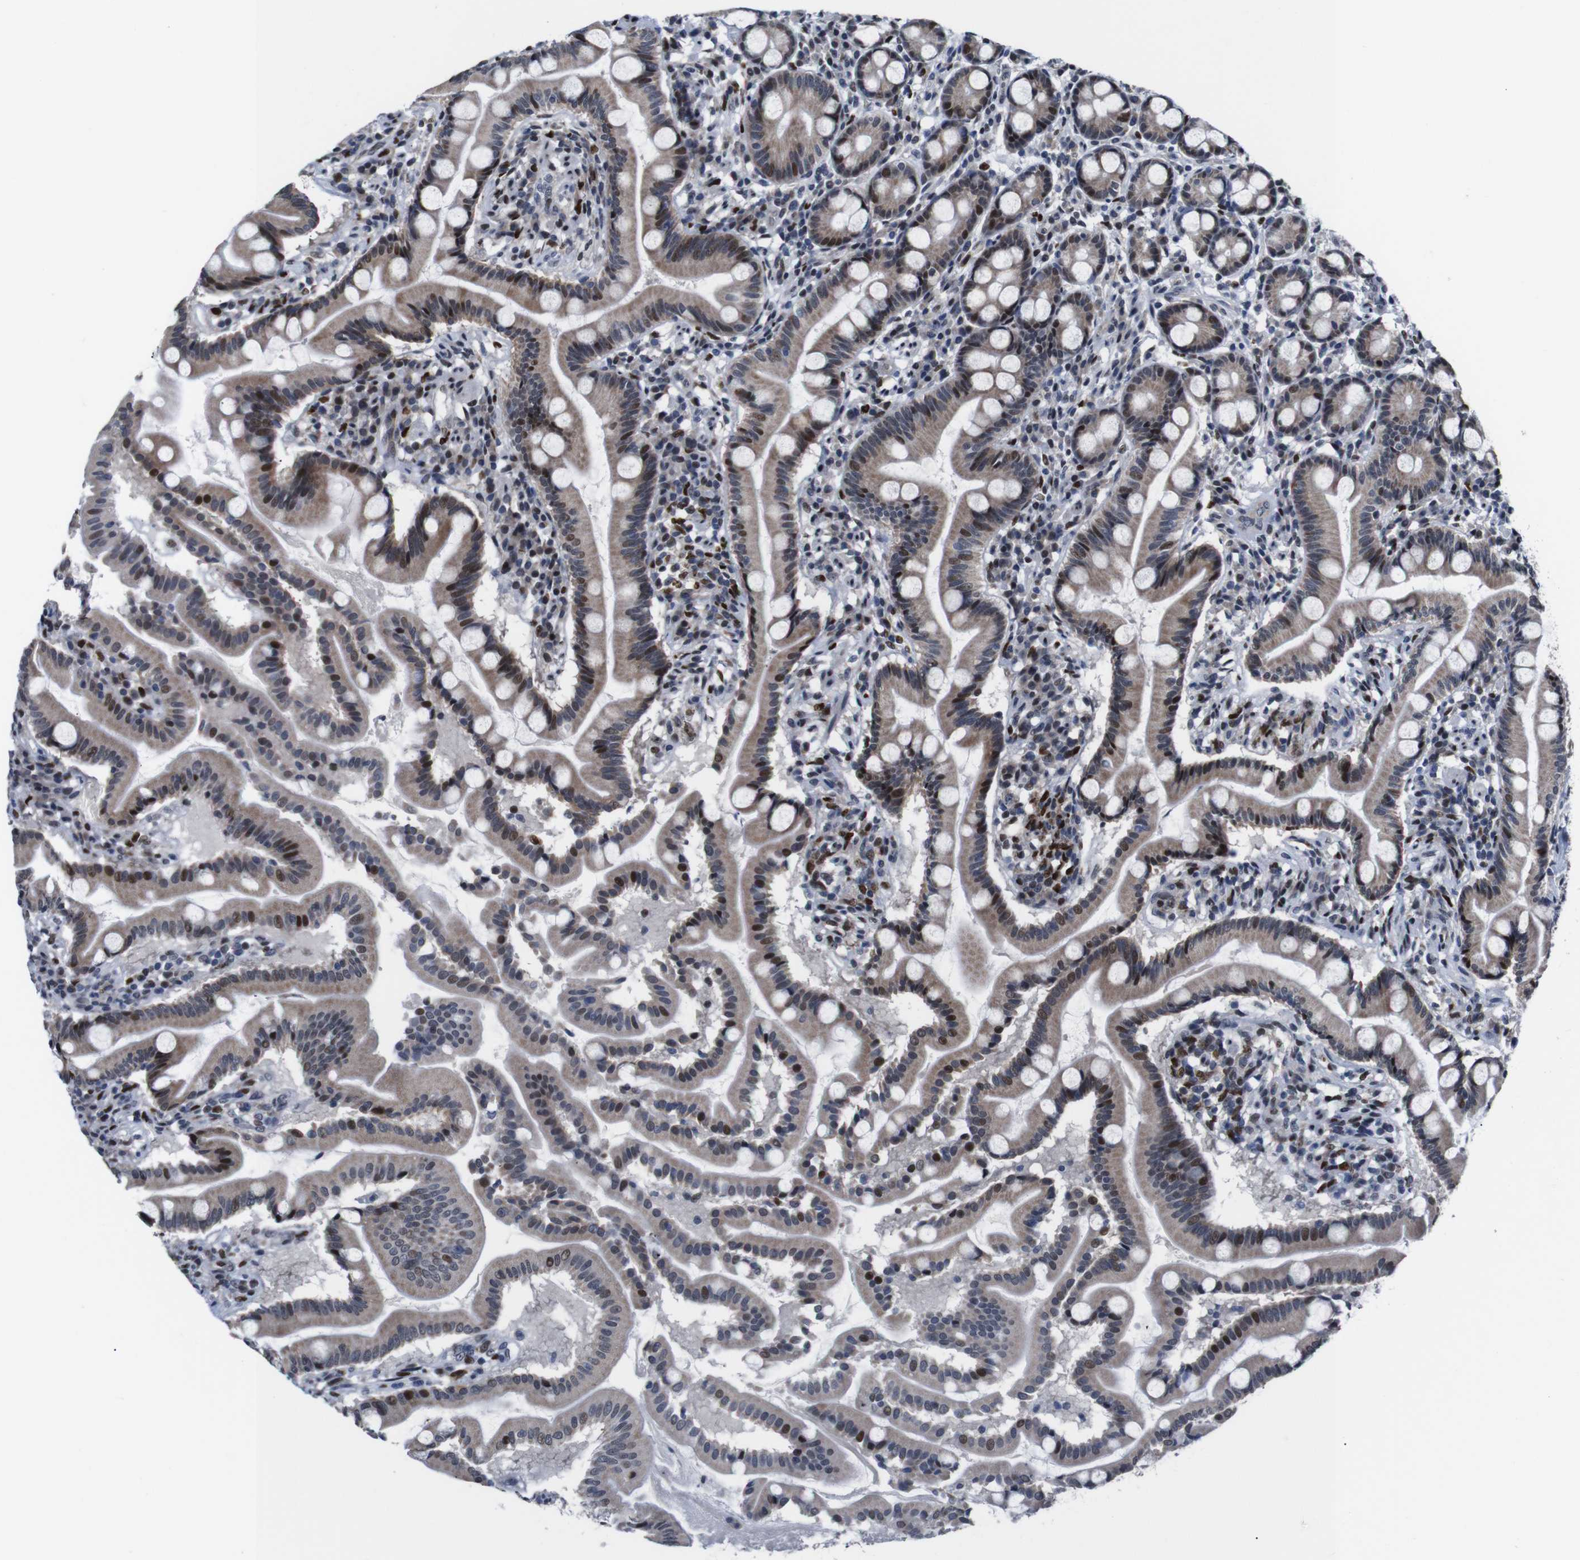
{"staining": {"intensity": "moderate", "quantity": ">75%", "location": "cytoplasmic/membranous,nuclear"}, "tissue": "duodenum", "cell_type": "Glandular cells", "image_type": "normal", "snomed": [{"axis": "morphology", "description": "Normal tissue, NOS"}, {"axis": "topography", "description": "Duodenum"}], "caption": "IHC of benign duodenum shows medium levels of moderate cytoplasmic/membranous,nuclear staining in approximately >75% of glandular cells.", "gene": "GATA6", "patient": {"sex": "male", "age": 50}}